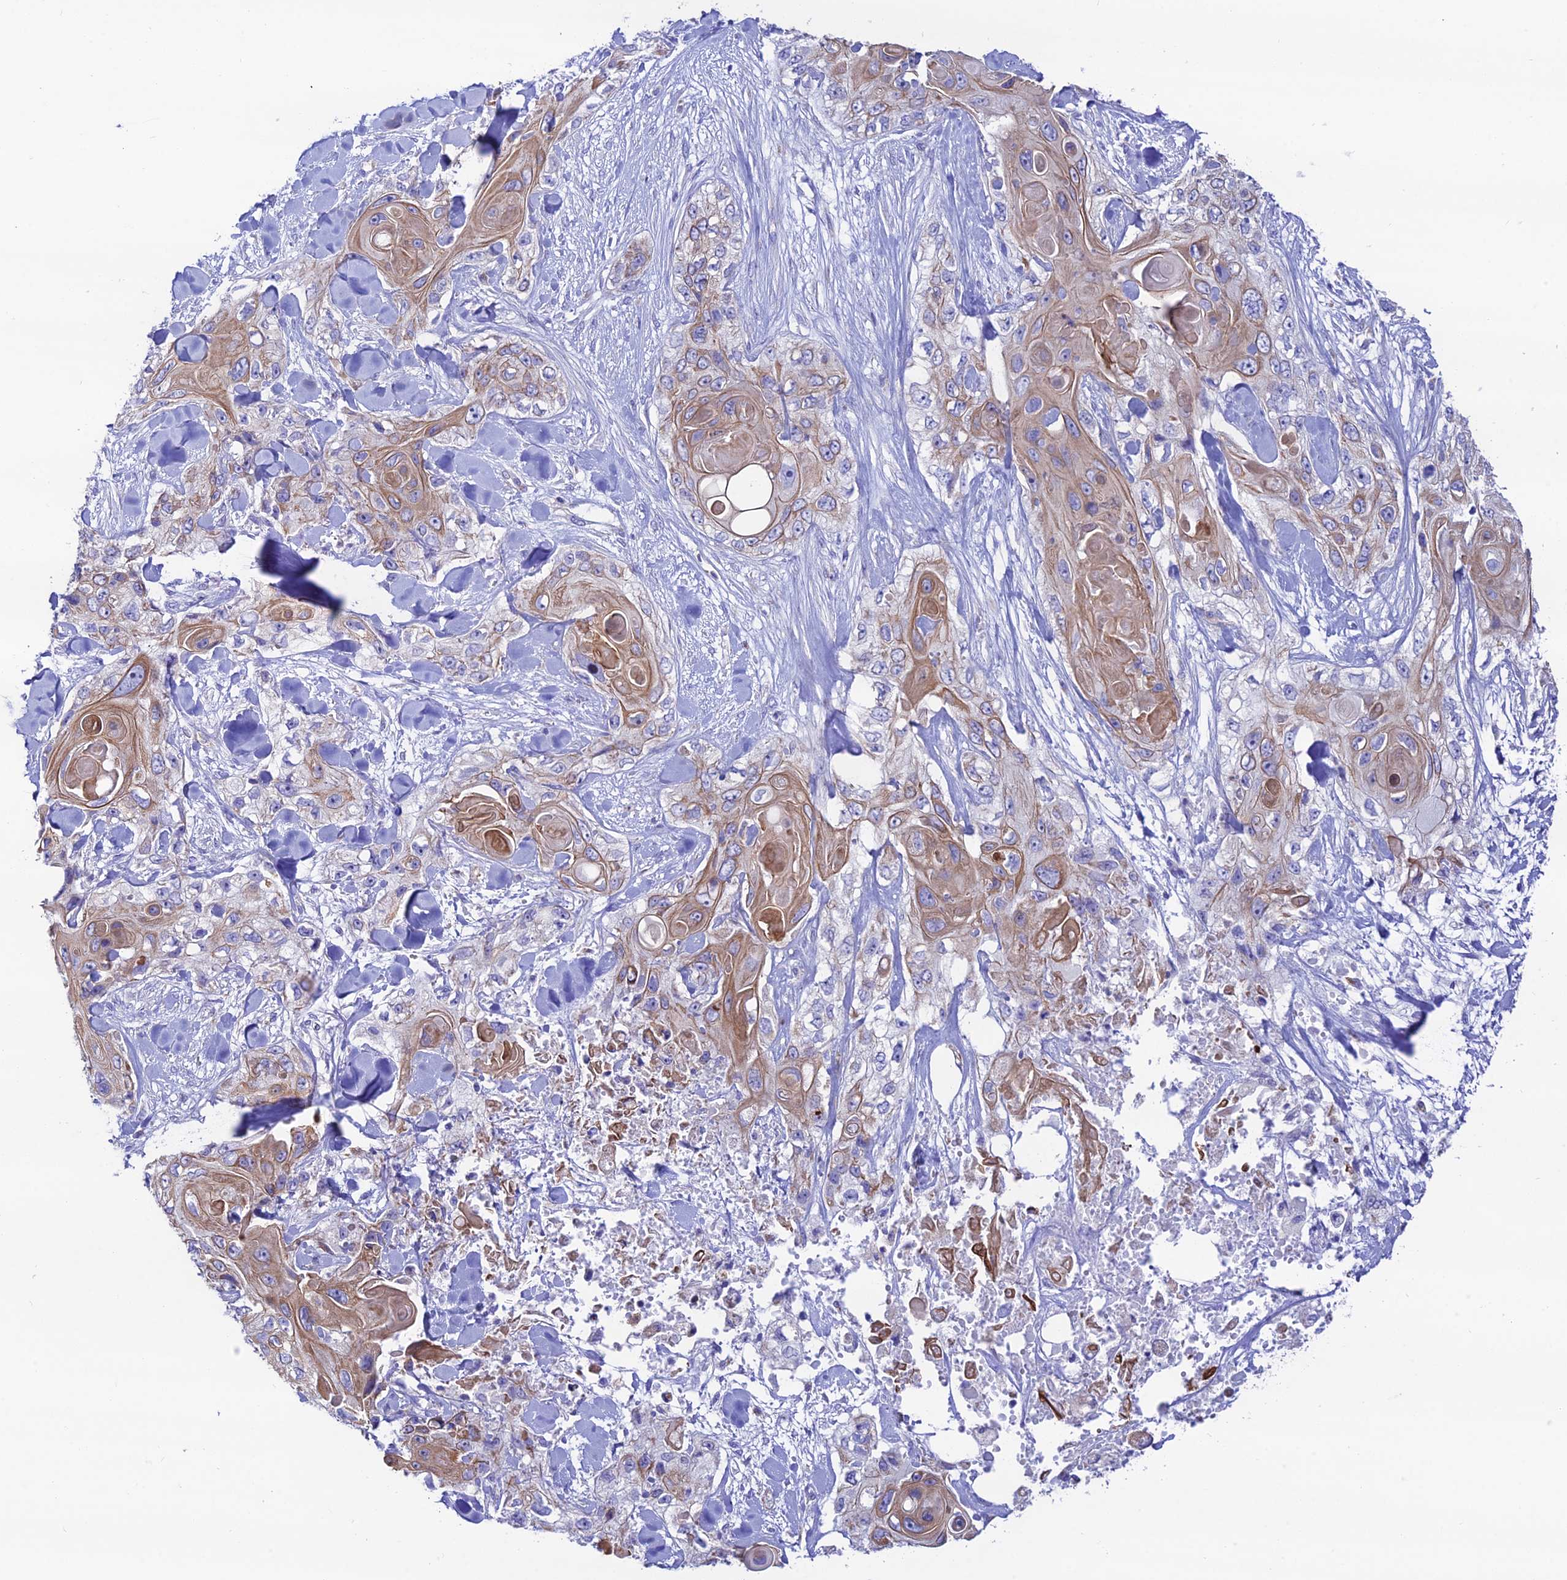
{"staining": {"intensity": "moderate", "quantity": ">75%", "location": "cytoplasmic/membranous"}, "tissue": "skin cancer", "cell_type": "Tumor cells", "image_type": "cancer", "snomed": [{"axis": "morphology", "description": "Normal tissue, NOS"}, {"axis": "morphology", "description": "Squamous cell carcinoma, NOS"}, {"axis": "topography", "description": "Skin"}], "caption": "Skin cancer (squamous cell carcinoma) was stained to show a protein in brown. There is medium levels of moderate cytoplasmic/membranous staining in about >75% of tumor cells. The staining was performed using DAB, with brown indicating positive protein expression. Nuclei are stained blue with hematoxylin.", "gene": "HSDL2", "patient": {"sex": "male", "age": 72}}